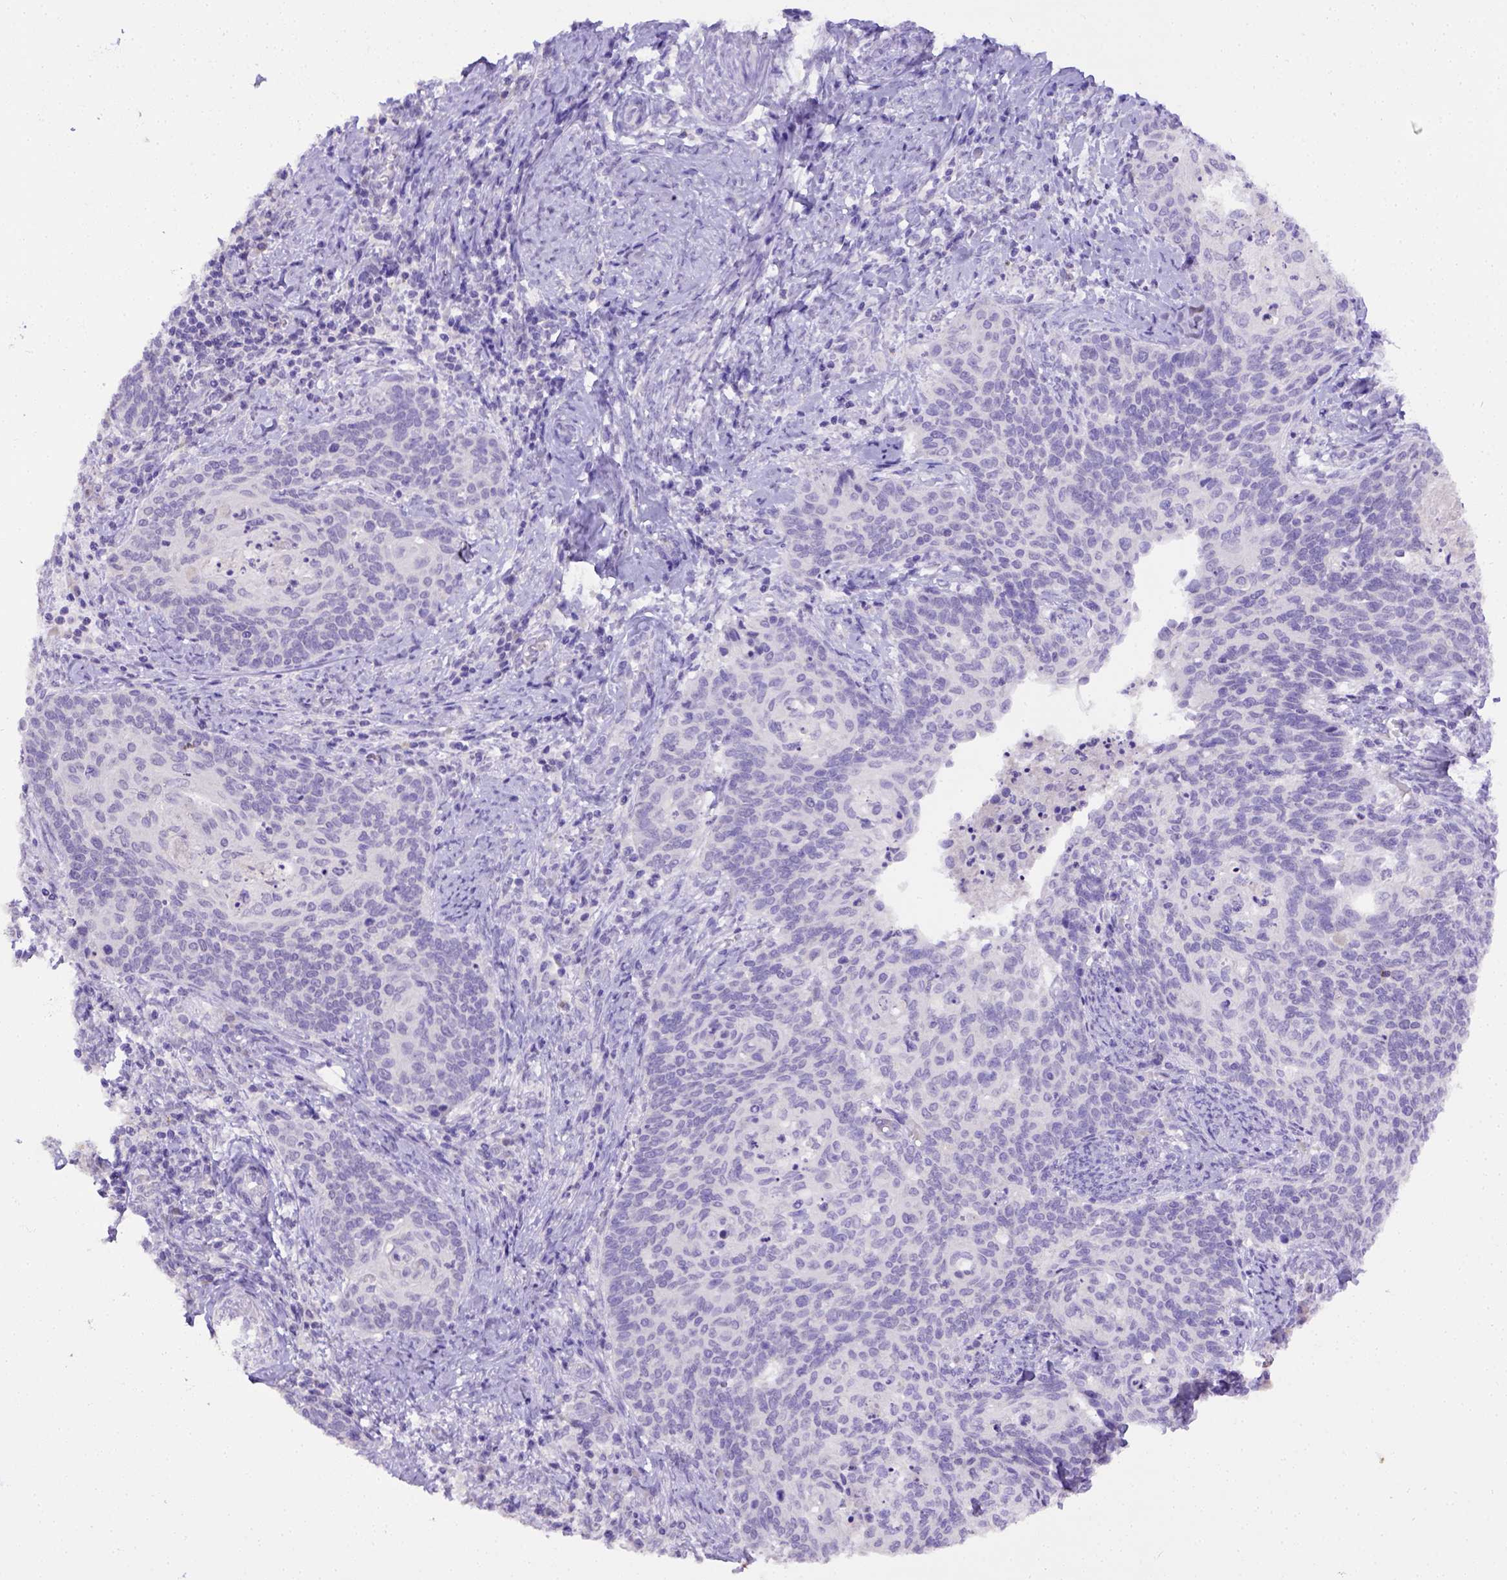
{"staining": {"intensity": "negative", "quantity": "none", "location": "none"}, "tissue": "cervical cancer", "cell_type": "Tumor cells", "image_type": "cancer", "snomed": [{"axis": "morphology", "description": "Normal tissue, NOS"}, {"axis": "morphology", "description": "Squamous cell carcinoma, NOS"}, {"axis": "topography", "description": "Cervix"}], "caption": "An immunohistochemistry histopathology image of cervical cancer (squamous cell carcinoma) is shown. There is no staining in tumor cells of cervical cancer (squamous cell carcinoma). (Immunohistochemistry, brightfield microscopy, high magnification).", "gene": "B3GAT1", "patient": {"sex": "female", "age": 39}}